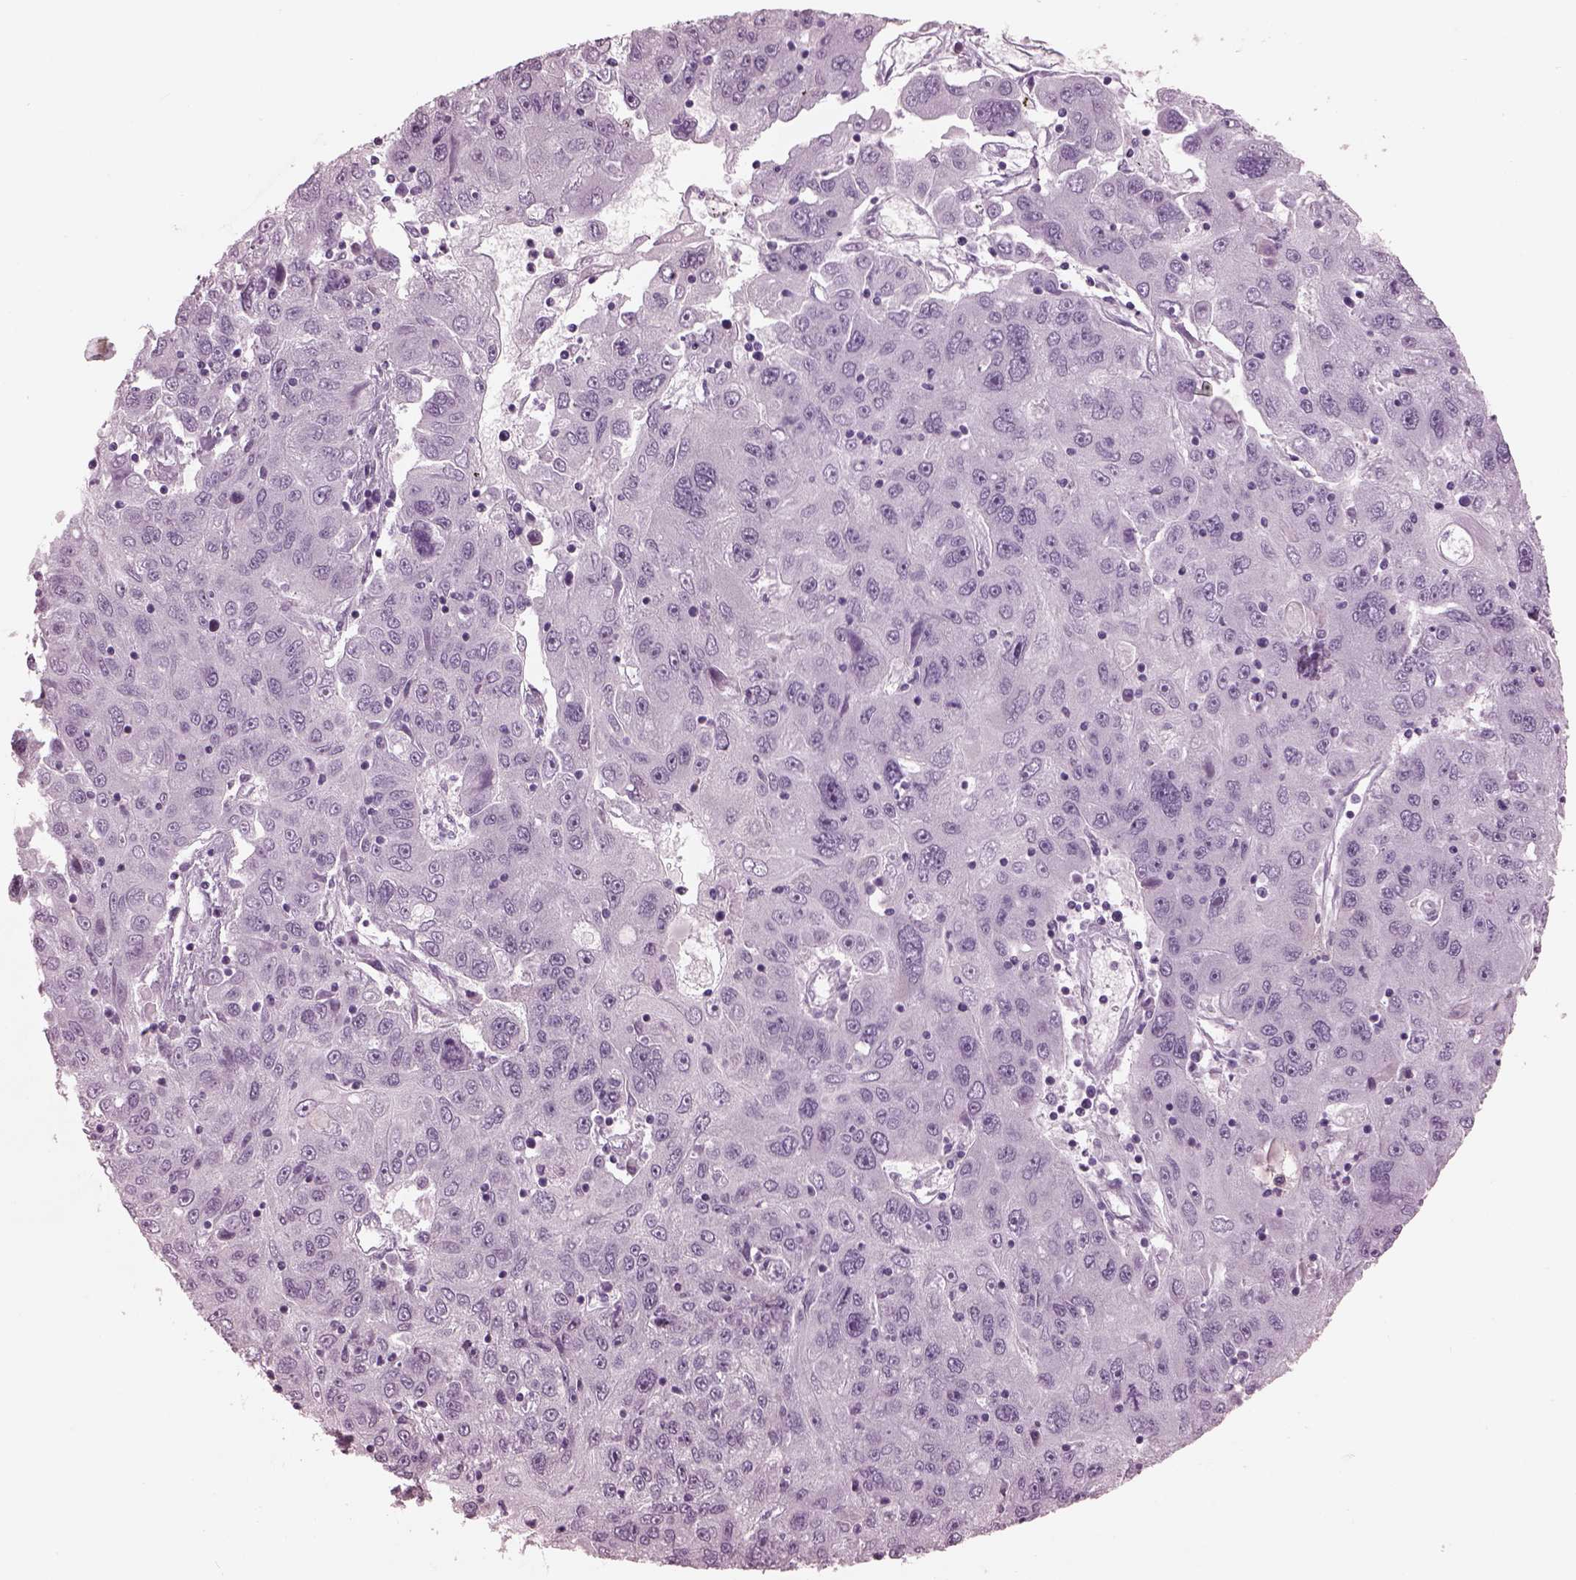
{"staining": {"intensity": "negative", "quantity": "none", "location": "none"}, "tissue": "stomach cancer", "cell_type": "Tumor cells", "image_type": "cancer", "snomed": [{"axis": "morphology", "description": "Adenocarcinoma, NOS"}, {"axis": "topography", "description": "Stomach"}], "caption": "The photomicrograph displays no significant staining in tumor cells of stomach adenocarcinoma.", "gene": "CYLC1", "patient": {"sex": "male", "age": 56}}